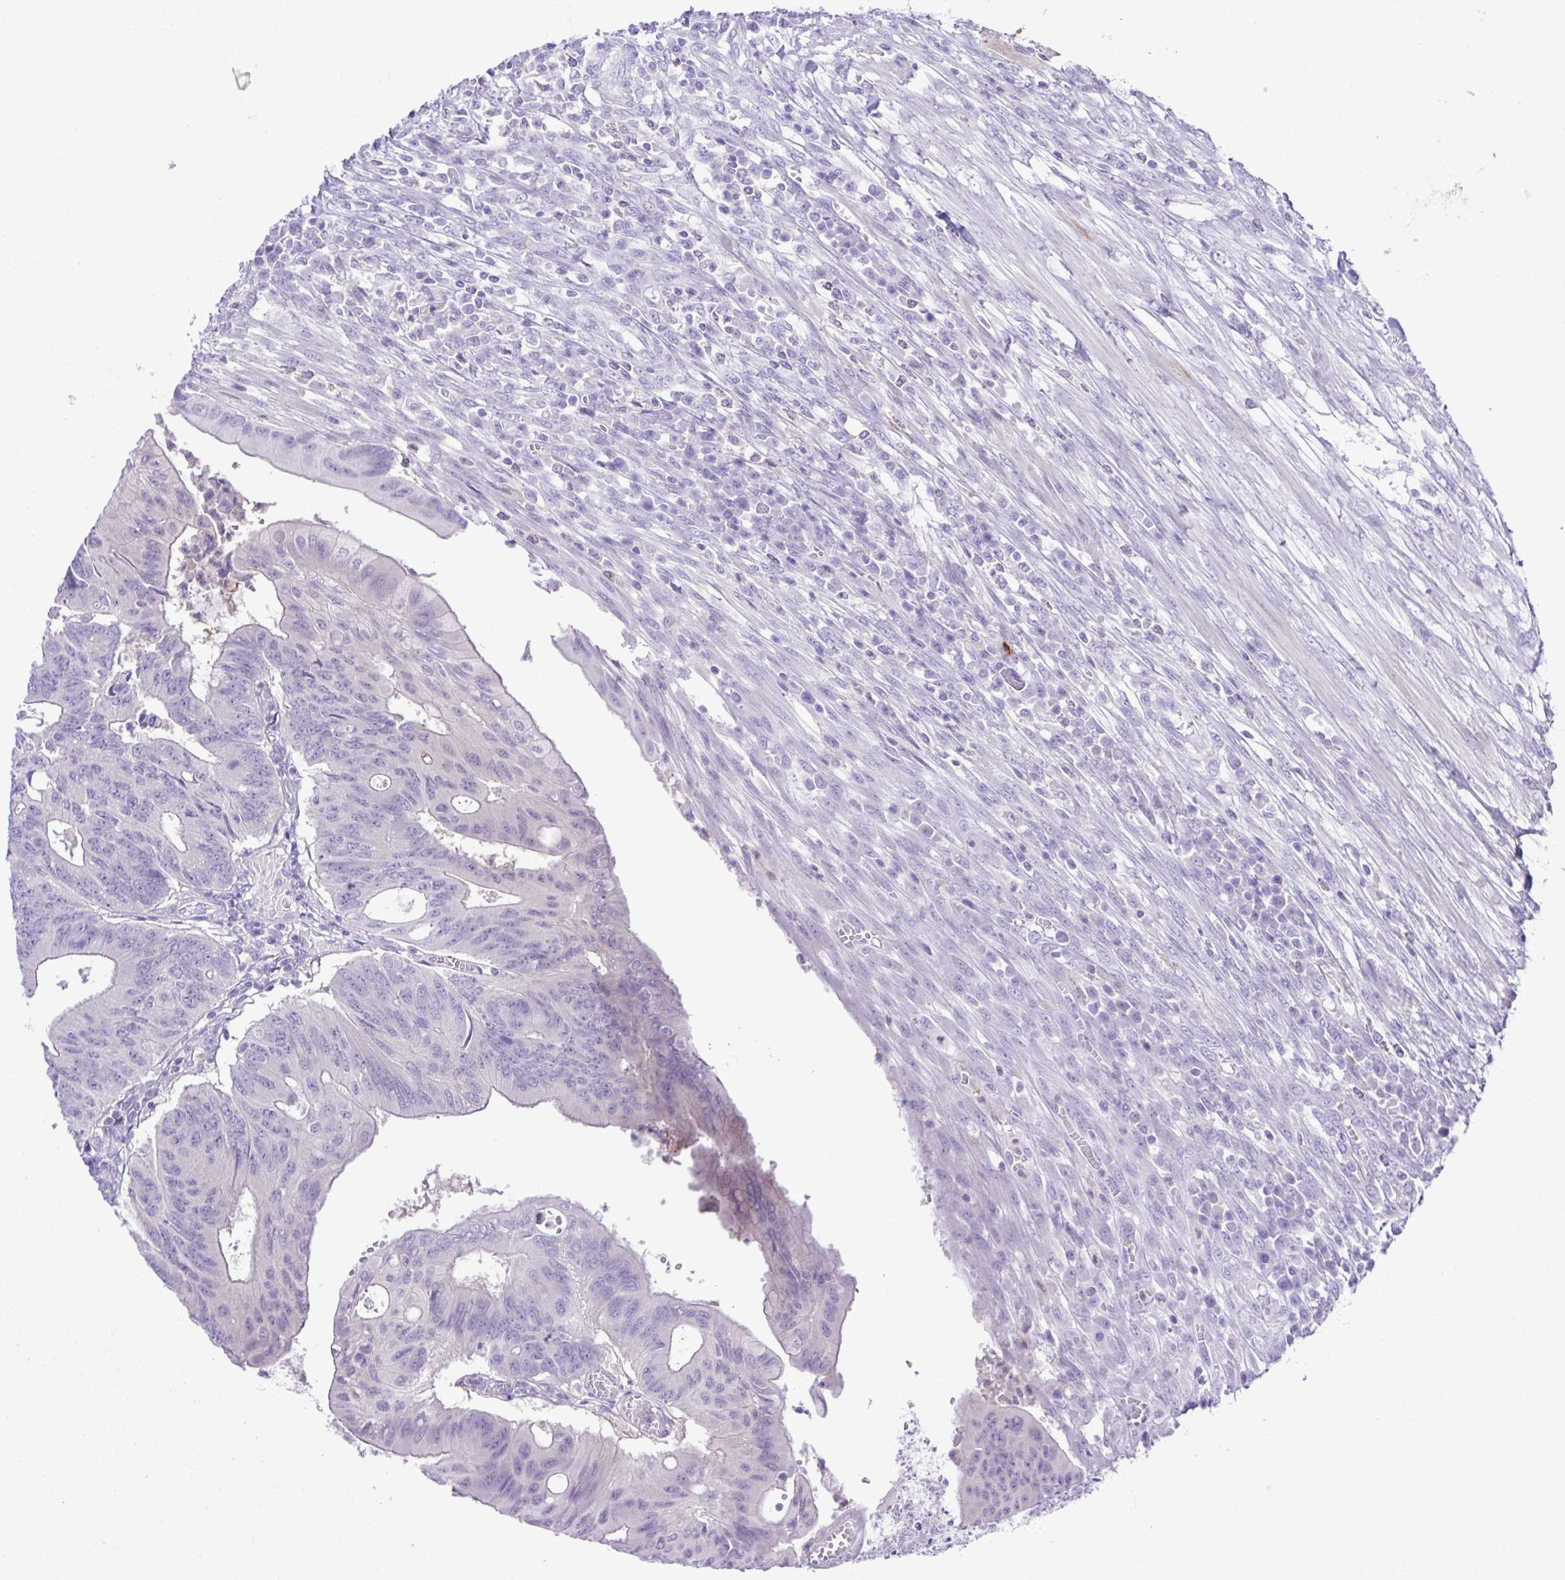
{"staining": {"intensity": "negative", "quantity": "none", "location": "none"}, "tissue": "colorectal cancer", "cell_type": "Tumor cells", "image_type": "cancer", "snomed": [{"axis": "morphology", "description": "Adenocarcinoma, NOS"}, {"axis": "topography", "description": "Colon"}], "caption": "Tumor cells show no significant staining in colorectal adenocarcinoma.", "gene": "SYT1", "patient": {"sex": "male", "age": 65}}